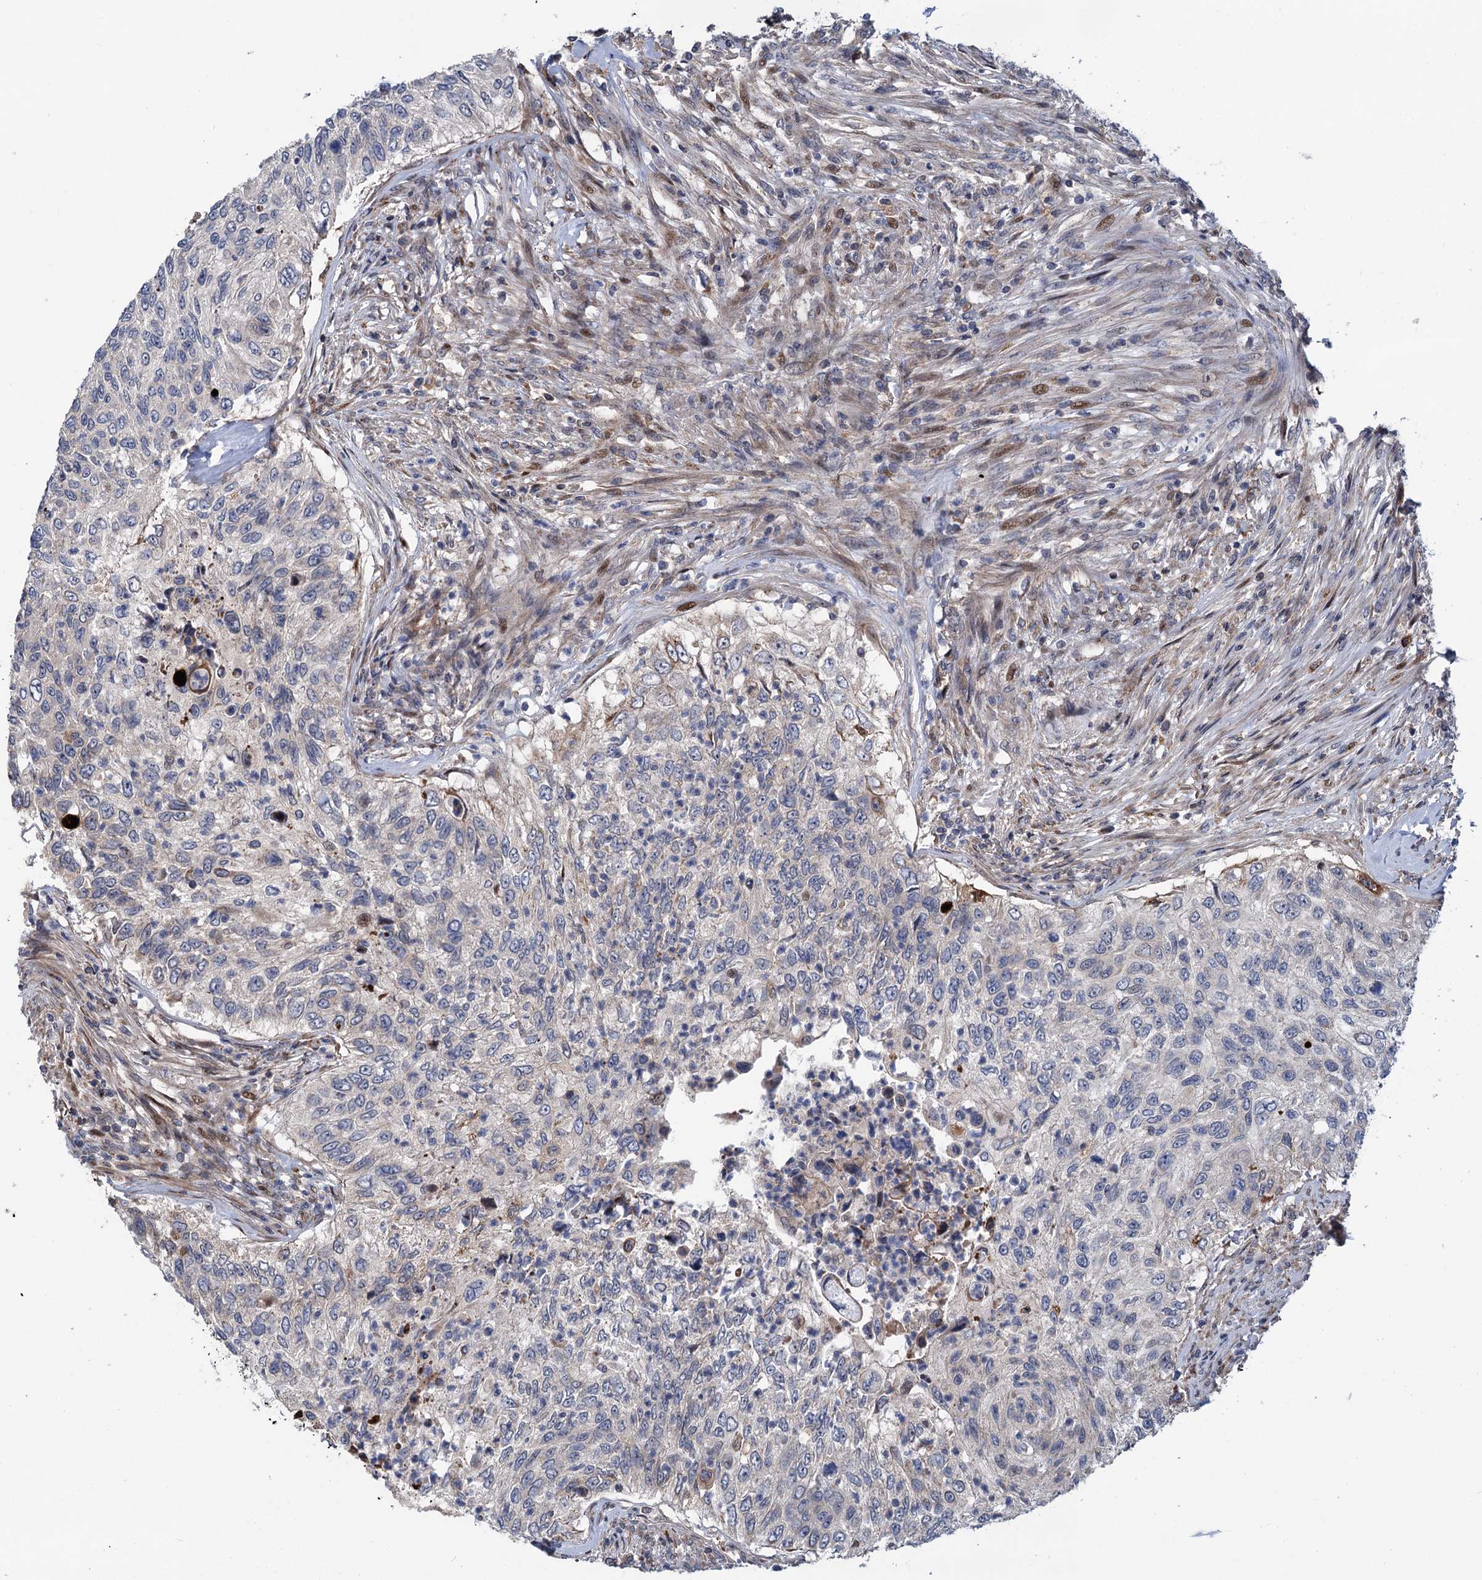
{"staining": {"intensity": "negative", "quantity": "none", "location": "none"}, "tissue": "urothelial cancer", "cell_type": "Tumor cells", "image_type": "cancer", "snomed": [{"axis": "morphology", "description": "Urothelial carcinoma, High grade"}, {"axis": "topography", "description": "Urinary bladder"}], "caption": "Immunohistochemistry image of neoplastic tissue: human urothelial cancer stained with DAB demonstrates no significant protein expression in tumor cells.", "gene": "UBR1", "patient": {"sex": "female", "age": 60}}